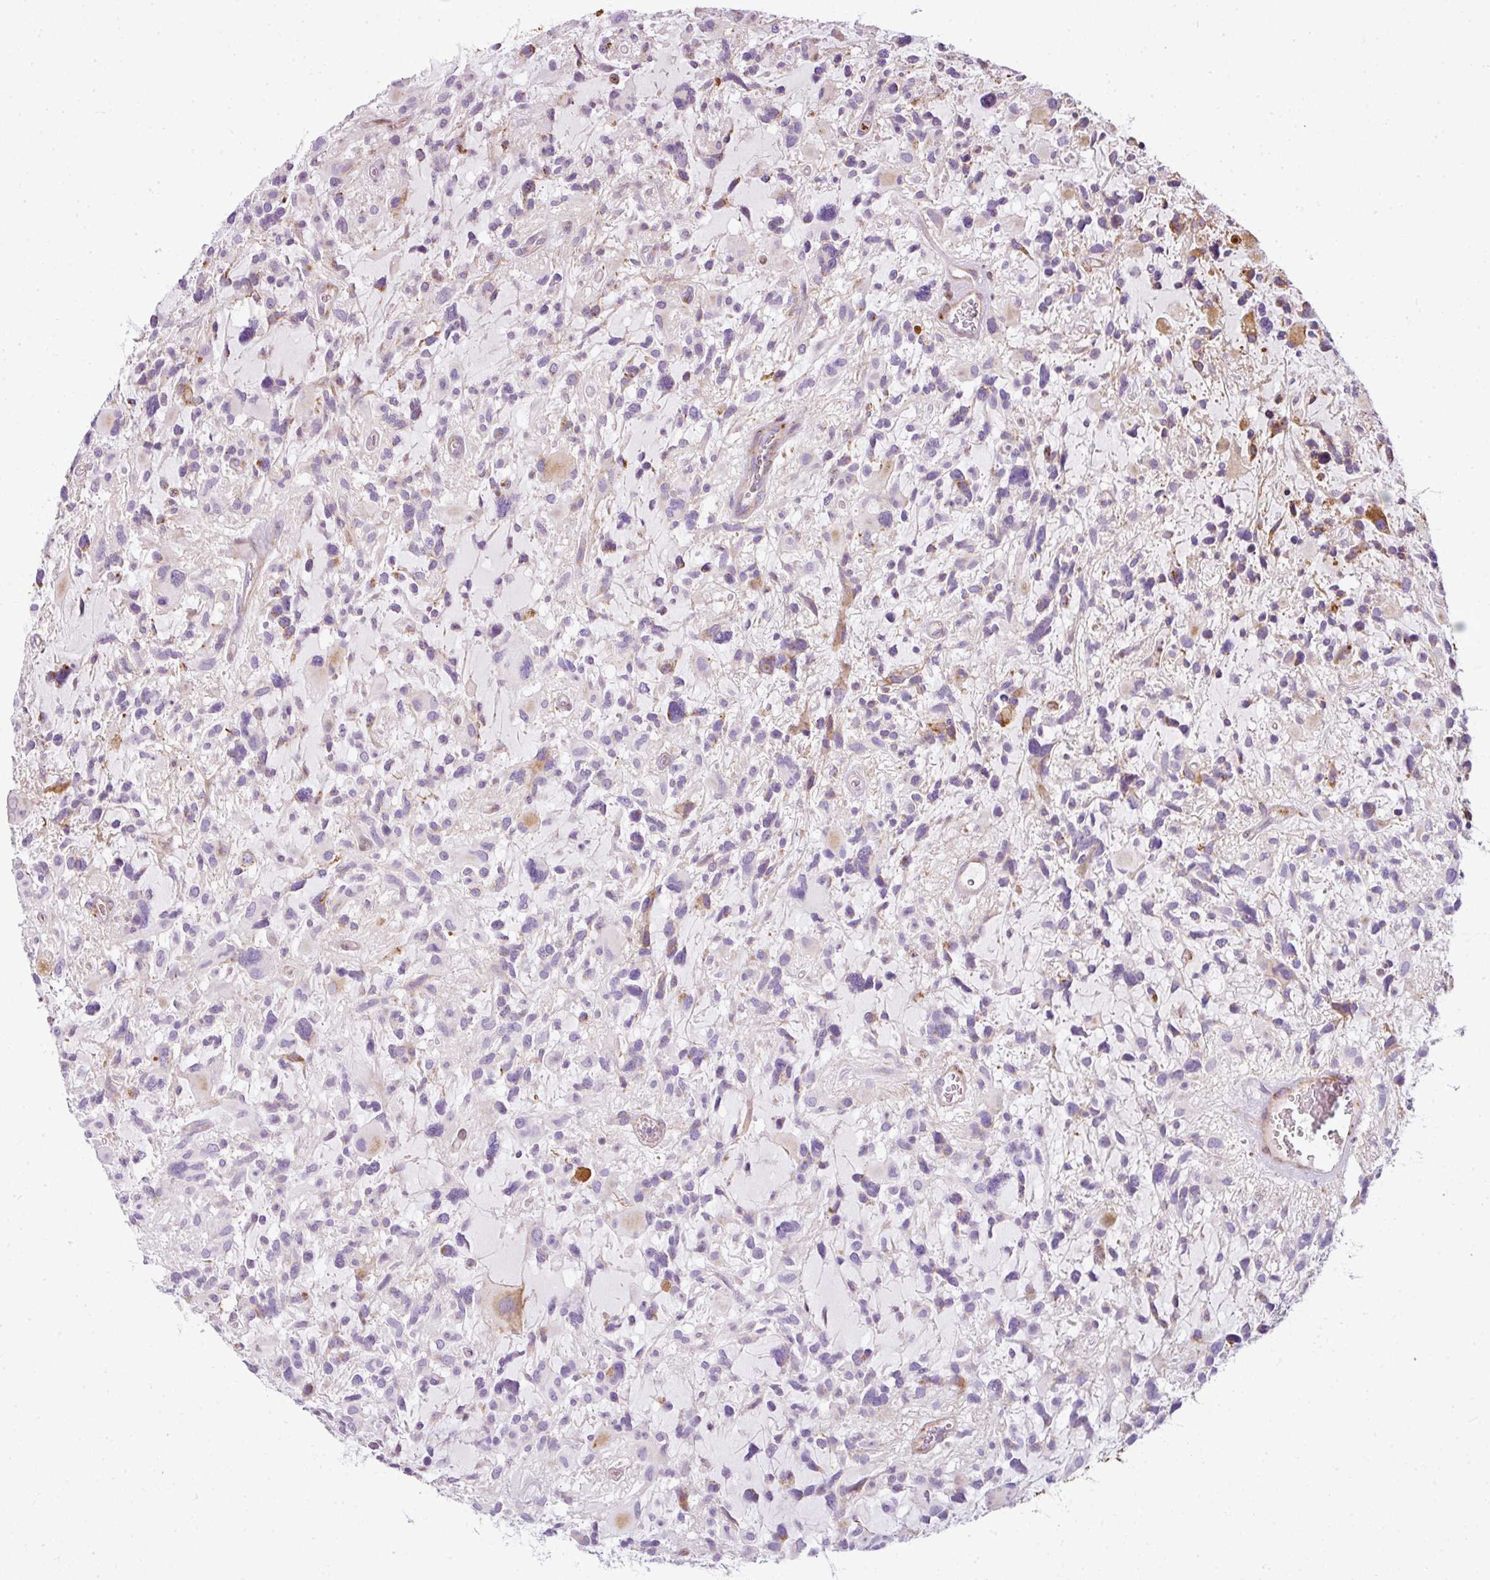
{"staining": {"intensity": "negative", "quantity": "none", "location": "none"}, "tissue": "glioma", "cell_type": "Tumor cells", "image_type": "cancer", "snomed": [{"axis": "morphology", "description": "Glioma, malignant, High grade"}, {"axis": "topography", "description": "Brain"}], "caption": "This is an IHC histopathology image of human glioma. There is no positivity in tumor cells.", "gene": "ANKRD18A", "patient": {"sex": "female", "age": 11}}